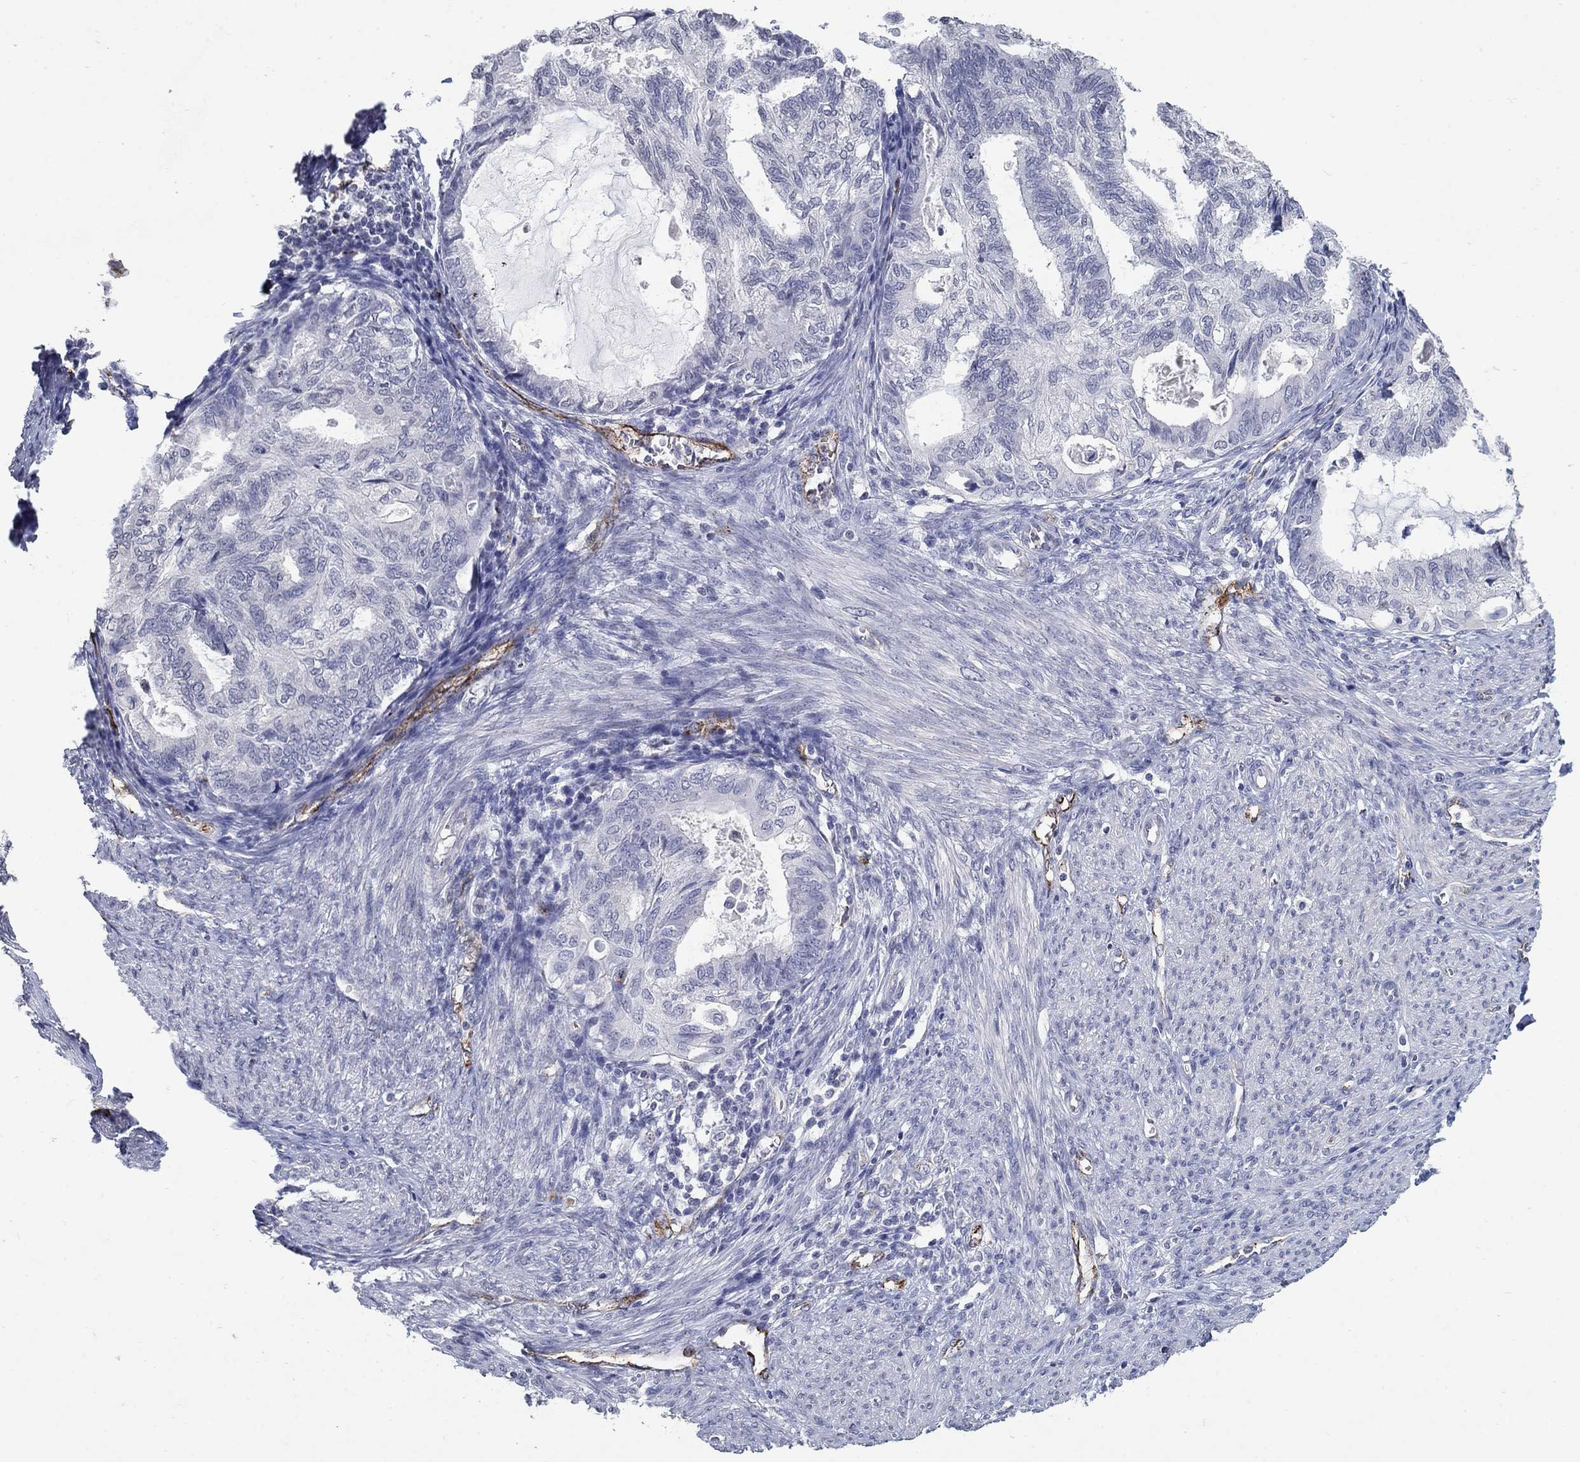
{"staining": {"intensity": "negative", "quantity": "none", "location": "none"}, "tissue": "endometrial cancer", "cell_type": "Tumor cells", "image_type": "cancer", "snomed": [{"axis": "morphology", "description": "Adenocarcinoma, NOS"}, {"axis": "topography", "description": "Endometrium"}], "caption": "There is no significant staining in tumor cells of endometrial cancer (adenocarcinoma).", "gene": "TINAG", "patient": {"sex": "female", "age": 86}}